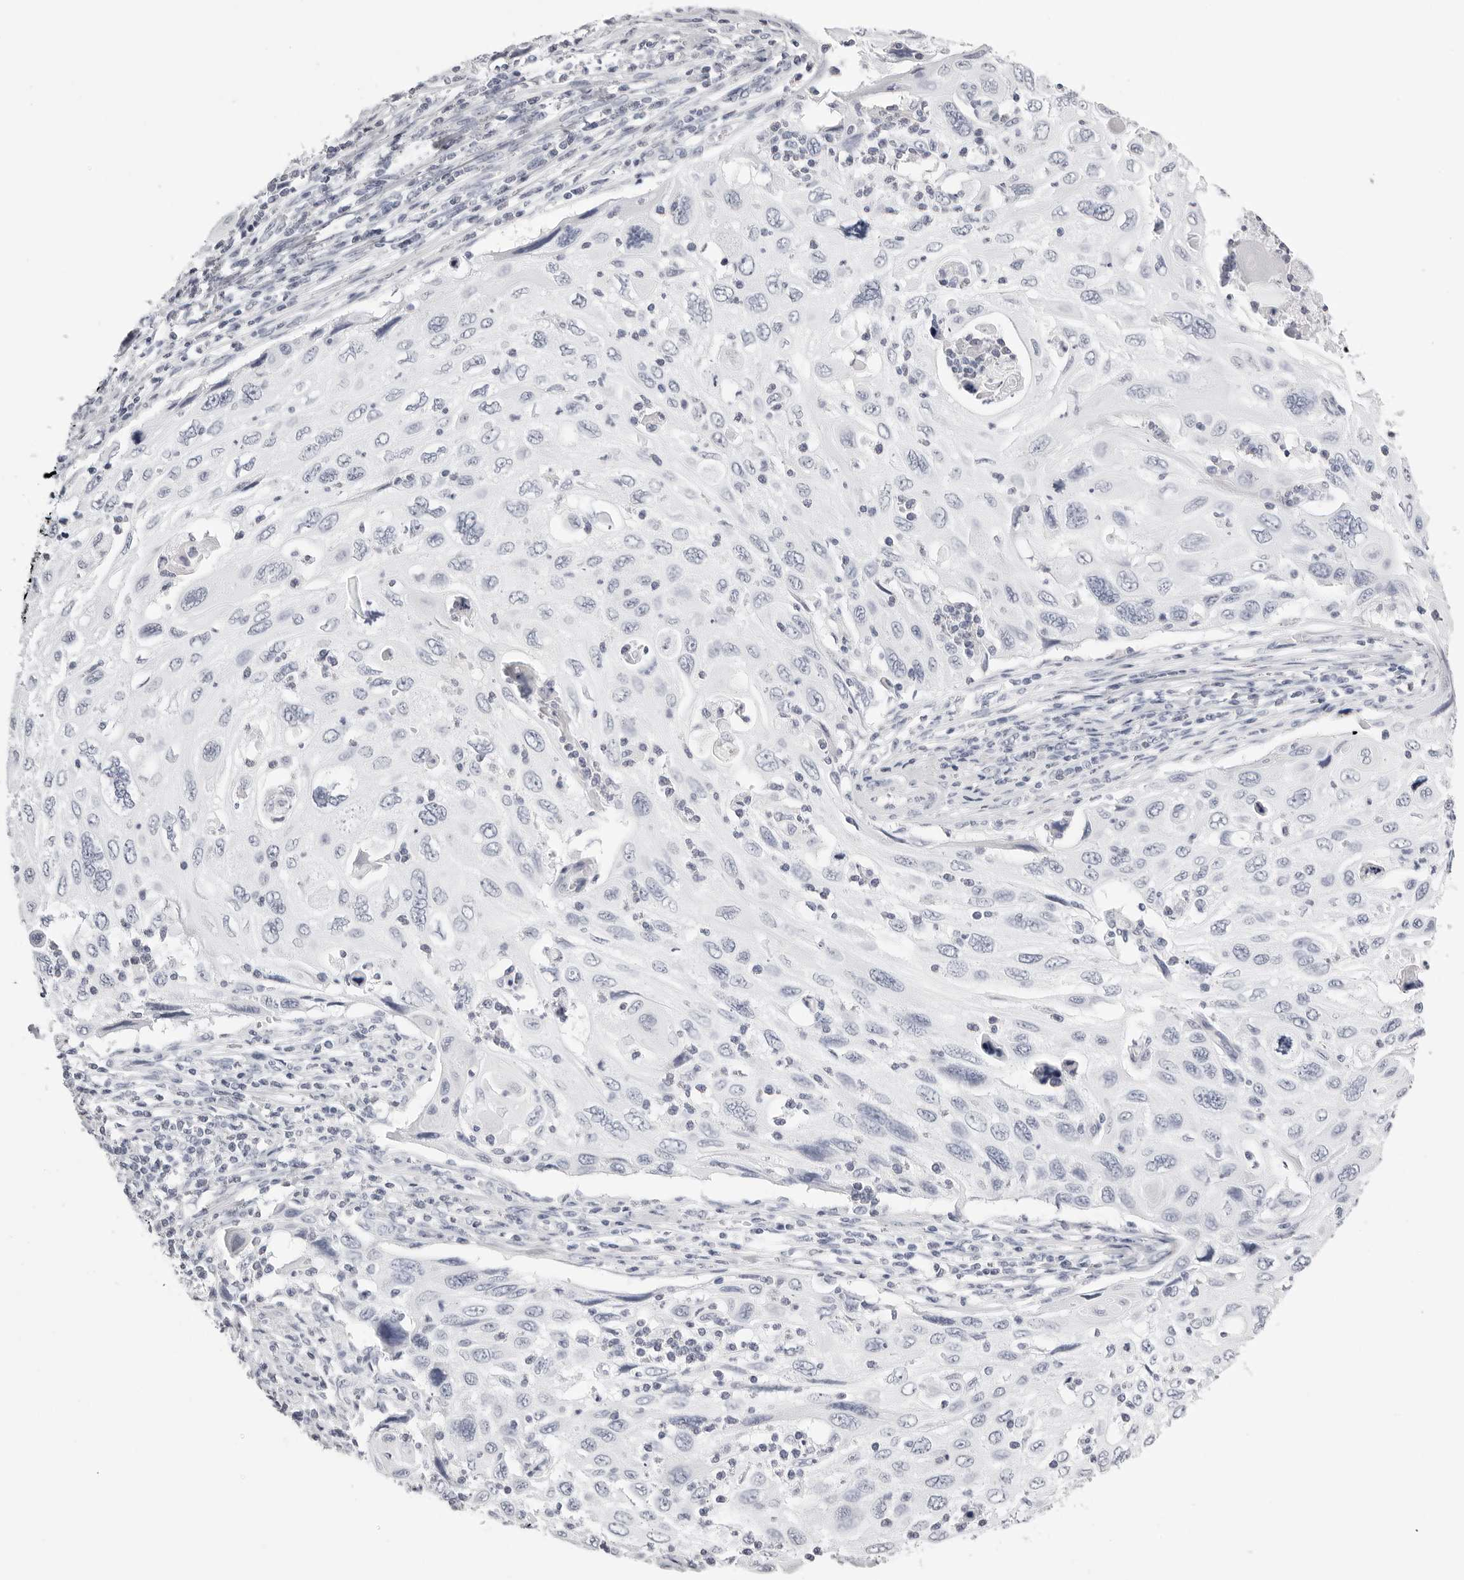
{"staining": {"intensity": "negative", "quantity": "none", "location": "none"}, "tissue": "cervical cancer", "cell_type": "Tumor cells", "image_type": "cancer", "snomed": [{"axis": "morphology", "description": "Squamous cell carcinoma, NOS"}, {"axis": "topography", "description": "Cervix"}], "caption": "Protein analysis of cervical cancer (squamous cell carcinoma) displays no significant positivity in tumor cells. (IHC, brightfield microscopy, high magnification).", "gene": "RHO", "patient": {"sex": "female", "age": 70}}